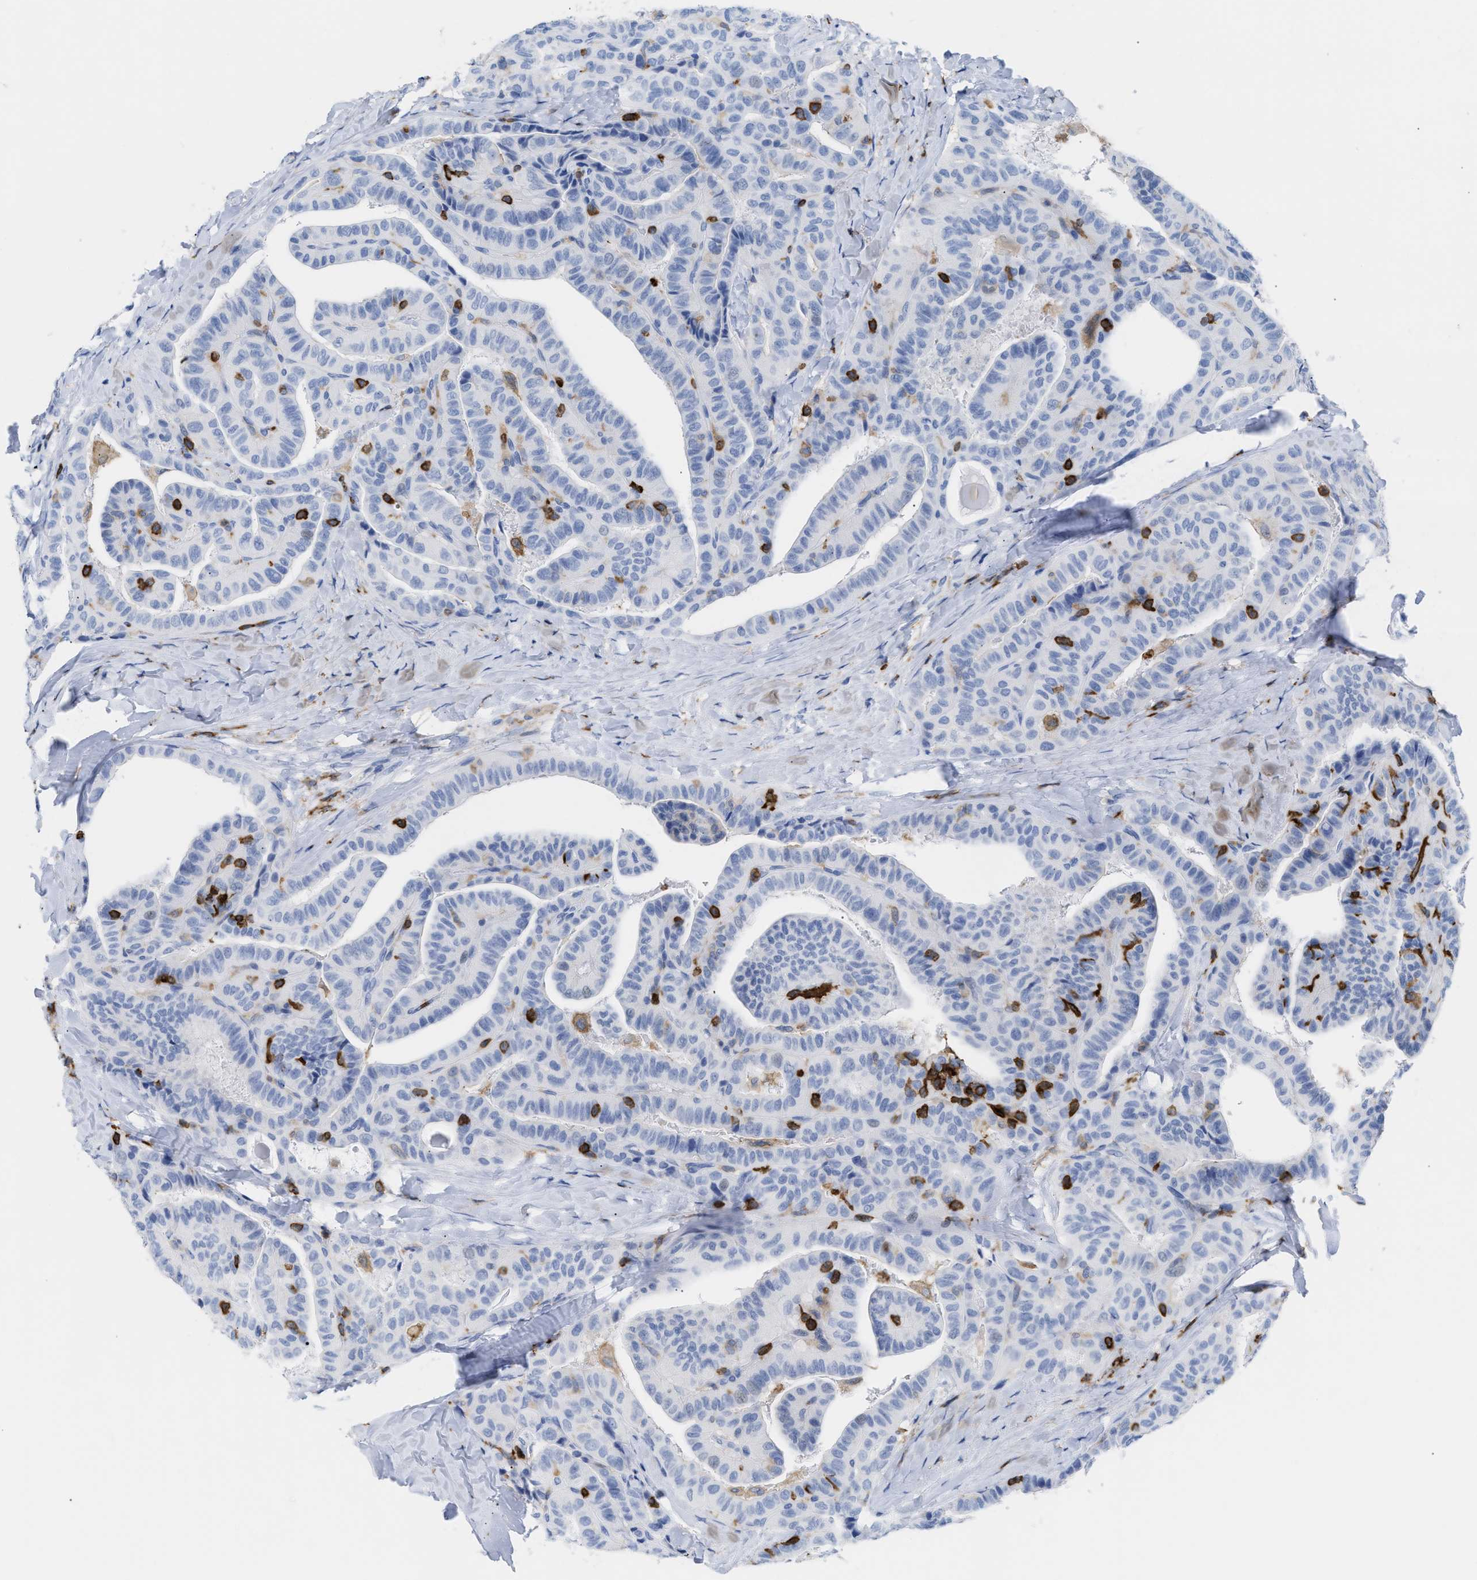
{"staining": {"intensity": "negative", "quantity": "none", "location": "none"}, "tissue": "thyroid cancer", "cell_type": "Tumor cells", "image_type": "cancer", "snomed": [{"axis": "morphology", "description": "Papillary adenocarcinoma, NOS"}, {"axis": "topography", "description": "Thyroid gland"}], "caption": "This is an immunohistochemistry (IHC) histopathology image of human thyroid cancer. There is no positivity in tumor cells.", "gene": "LCP1", "patient": {"sex": "male", "age": 77}}